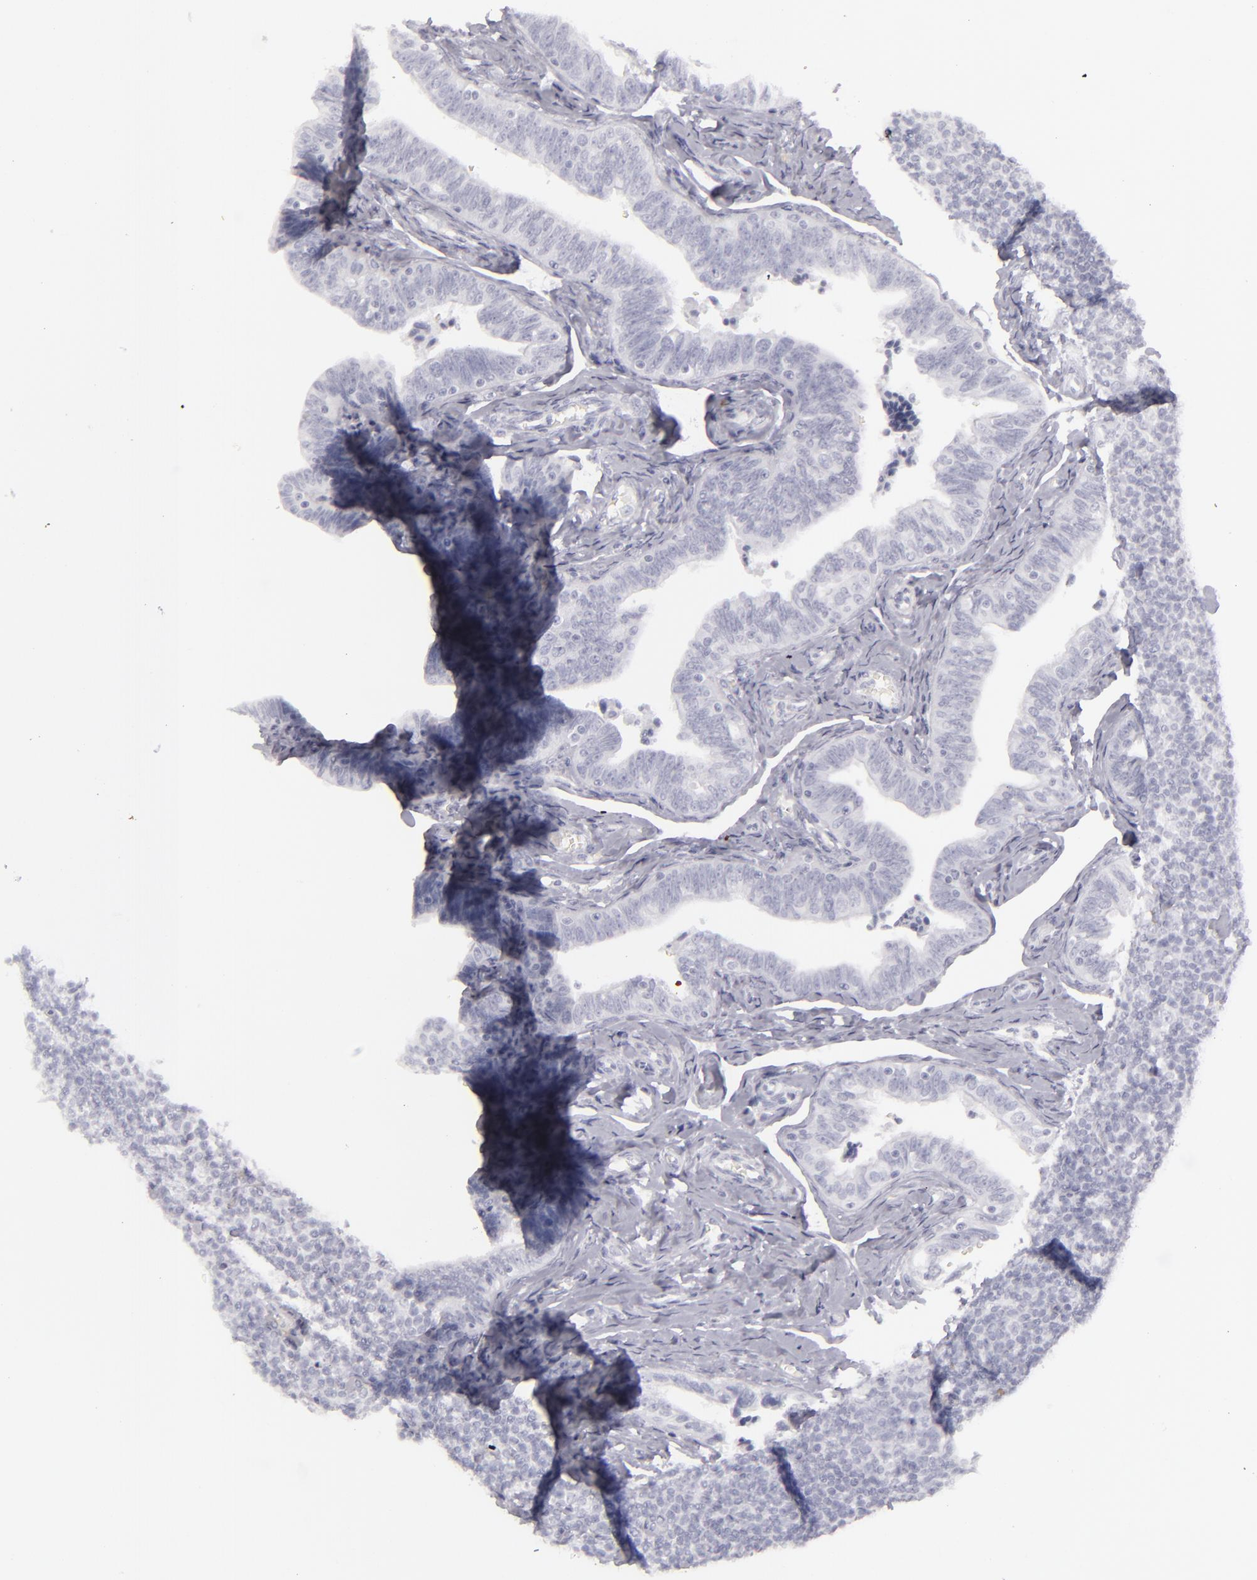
{"staining": {"intensity": "negative", "quantity": "none", "location": "none"}, "tissue": "fallopian tube", "cell_type": "Glandular cells", "image_type": "normal", "snomed": [{"axis": "morphology", "description": "Normal tissue, NOS"}, {"axis": "topography", "description": "Fallopian tube"}, {"axis": "topography", "description": "Ovary"}], "caption": "Normal fallopian tube was stained to show a protein in brown. There is no significant staining in glandular cells.", "gene": "FLG", "patient": {"sex": "female", "age": 69}}